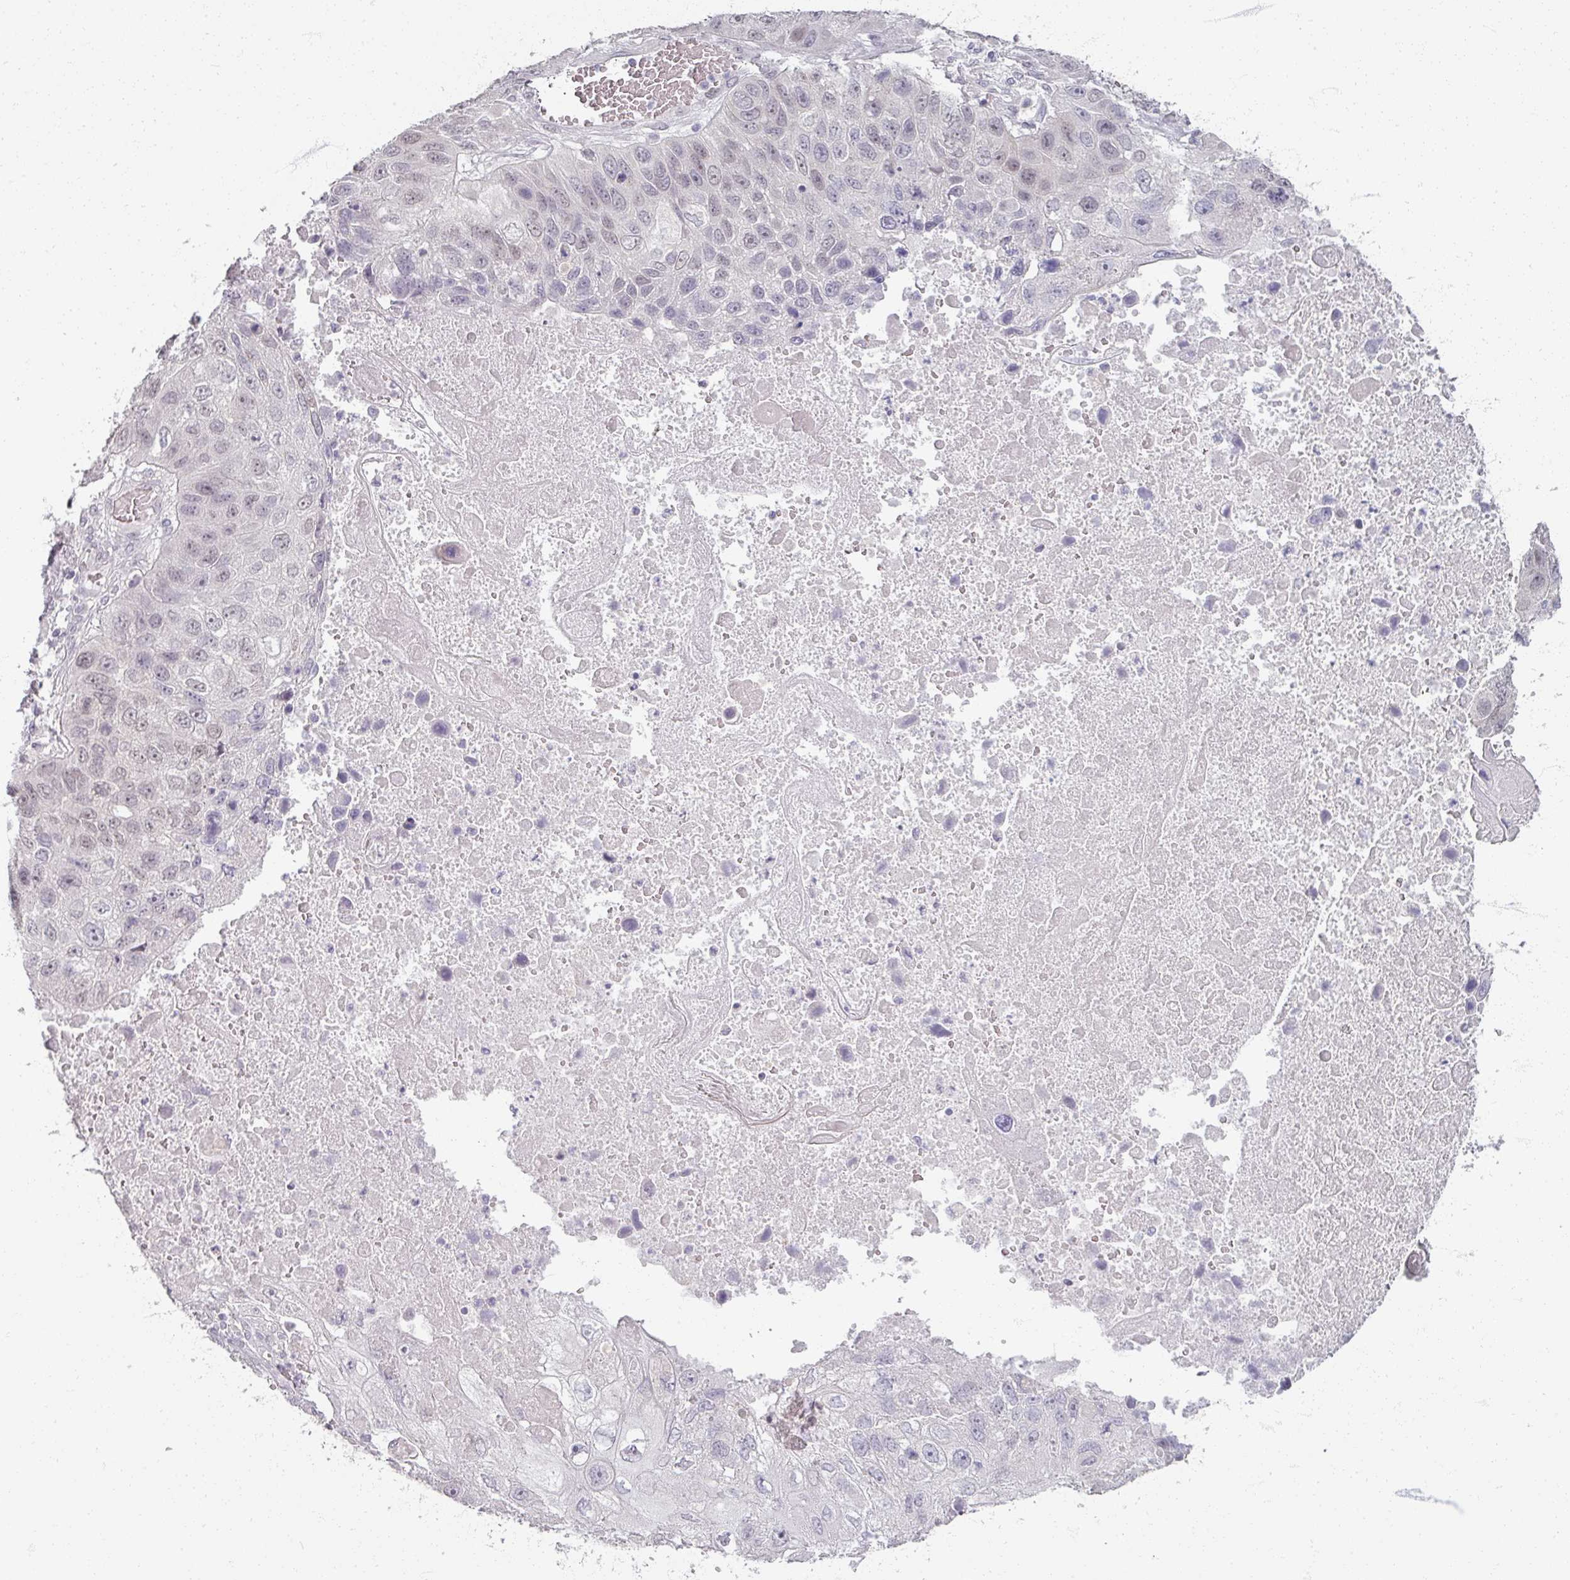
{"staining": {"intensity": "negative", "quantity": "none", "location": "none"}, "tissue": "lung cancer", "cell_type": "Tumor cells", "image_type": "cancer", "snomed": [{"axis": "morphology", "description": "Squamous cell carcinoma, NOS"}, {"axis": "topography", "description": "Lung"}], "caption": "IHC of lung cancer displays no positivity in tumor cells. (DAB IHC, high magnification).", "gene": "SOX11", "patient": {"sex": "male", "age": 61}}